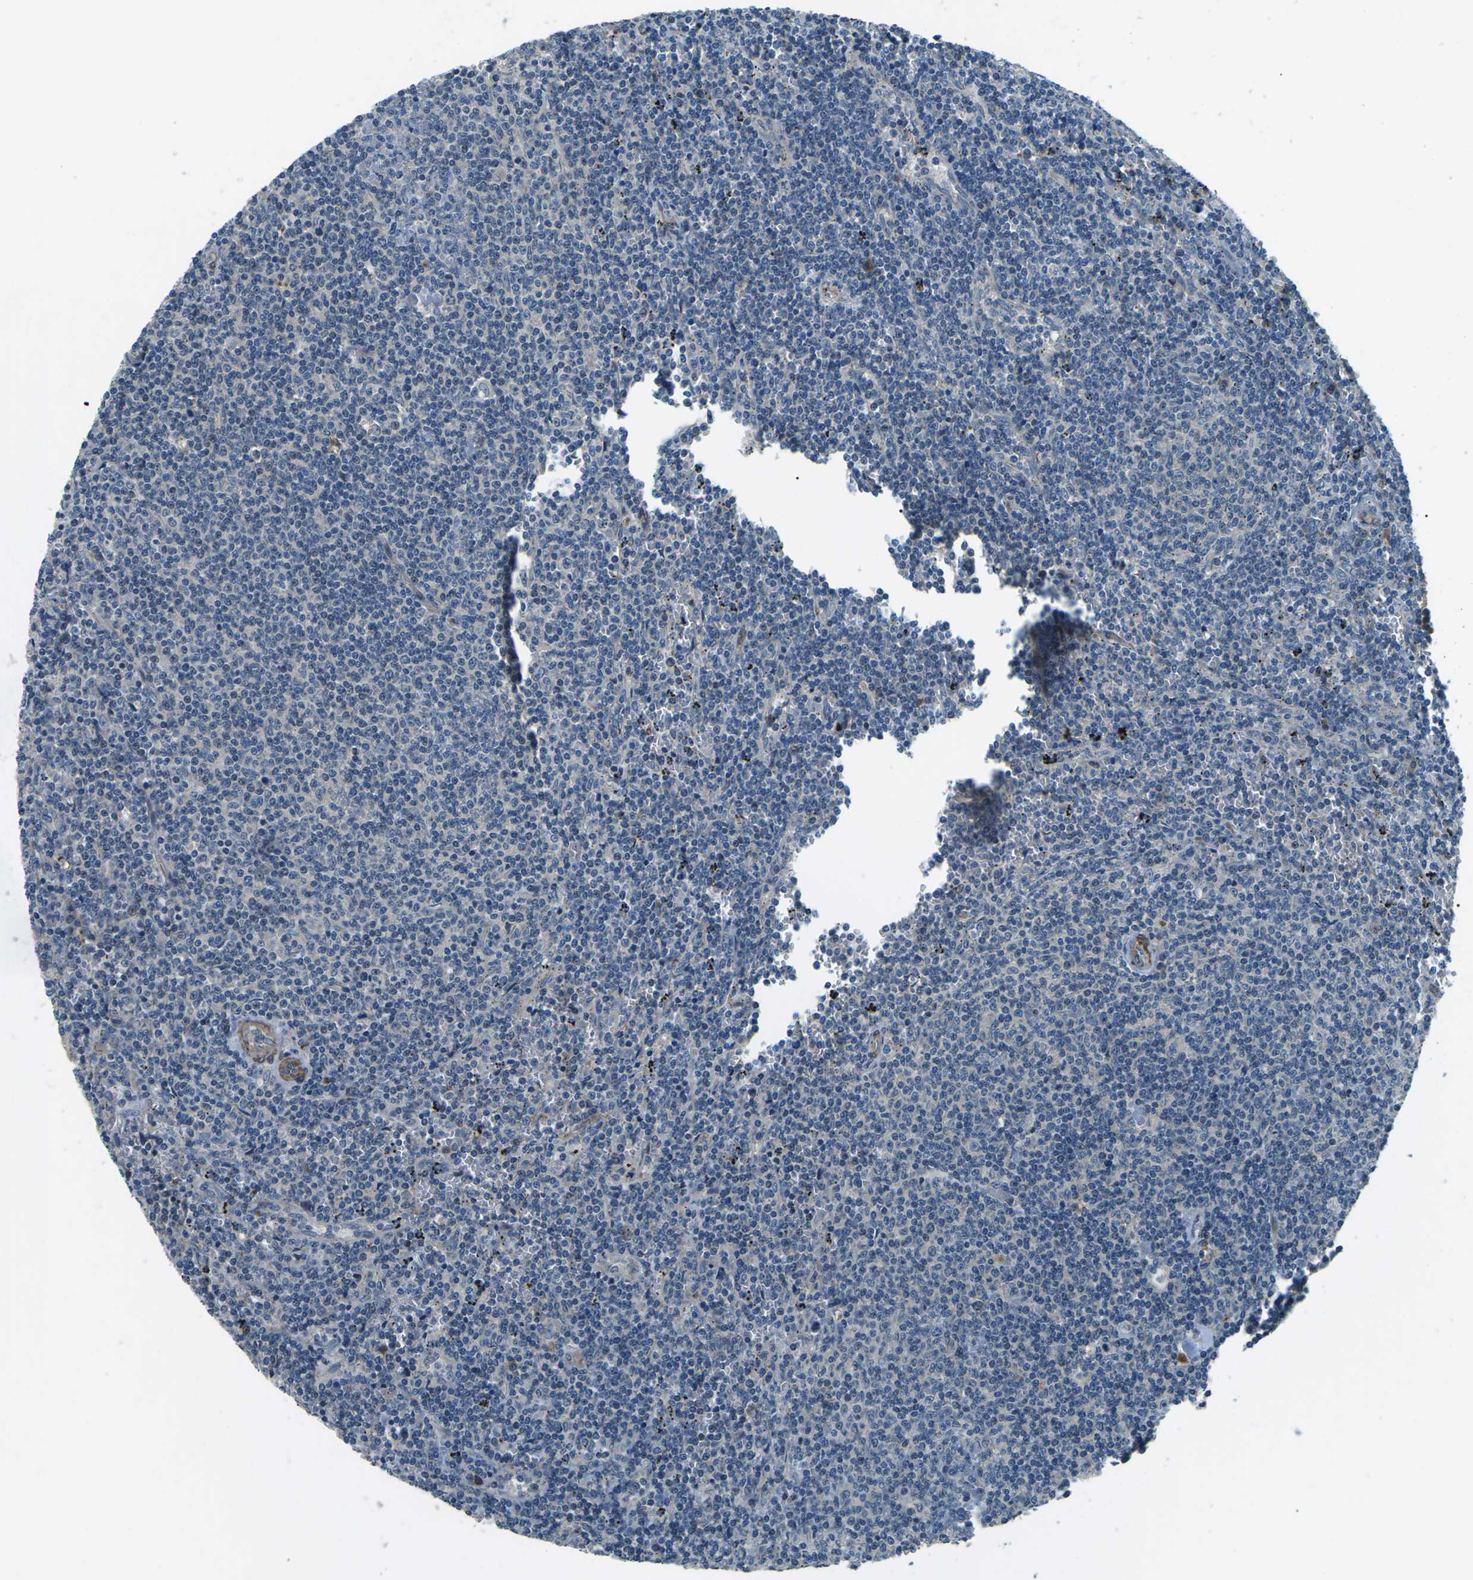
{"staining": {"intensity": "negative", "quantity": "none", "location": "none"}, "tissue": "lymphoma", "cell_type": "Tumor cells", "image_type": "cancer", "snomed": [{"axis": "morphology", "description": "Malignant lymphoma, non-Hodgkin's type, Low grade"}, {"axis": "topography", "description": "Spleen"}], "caption": "Immunohistochemical staining of low-grade malignant lymphoma, non-Hodgkin's type exhibits no significant staining in tumor cells. (DAB immunohistochemistry visualized using brightfield microscopy, high magnification).", "gene": "AFAP1", "patient": {"sex": "female", "age": 50}}